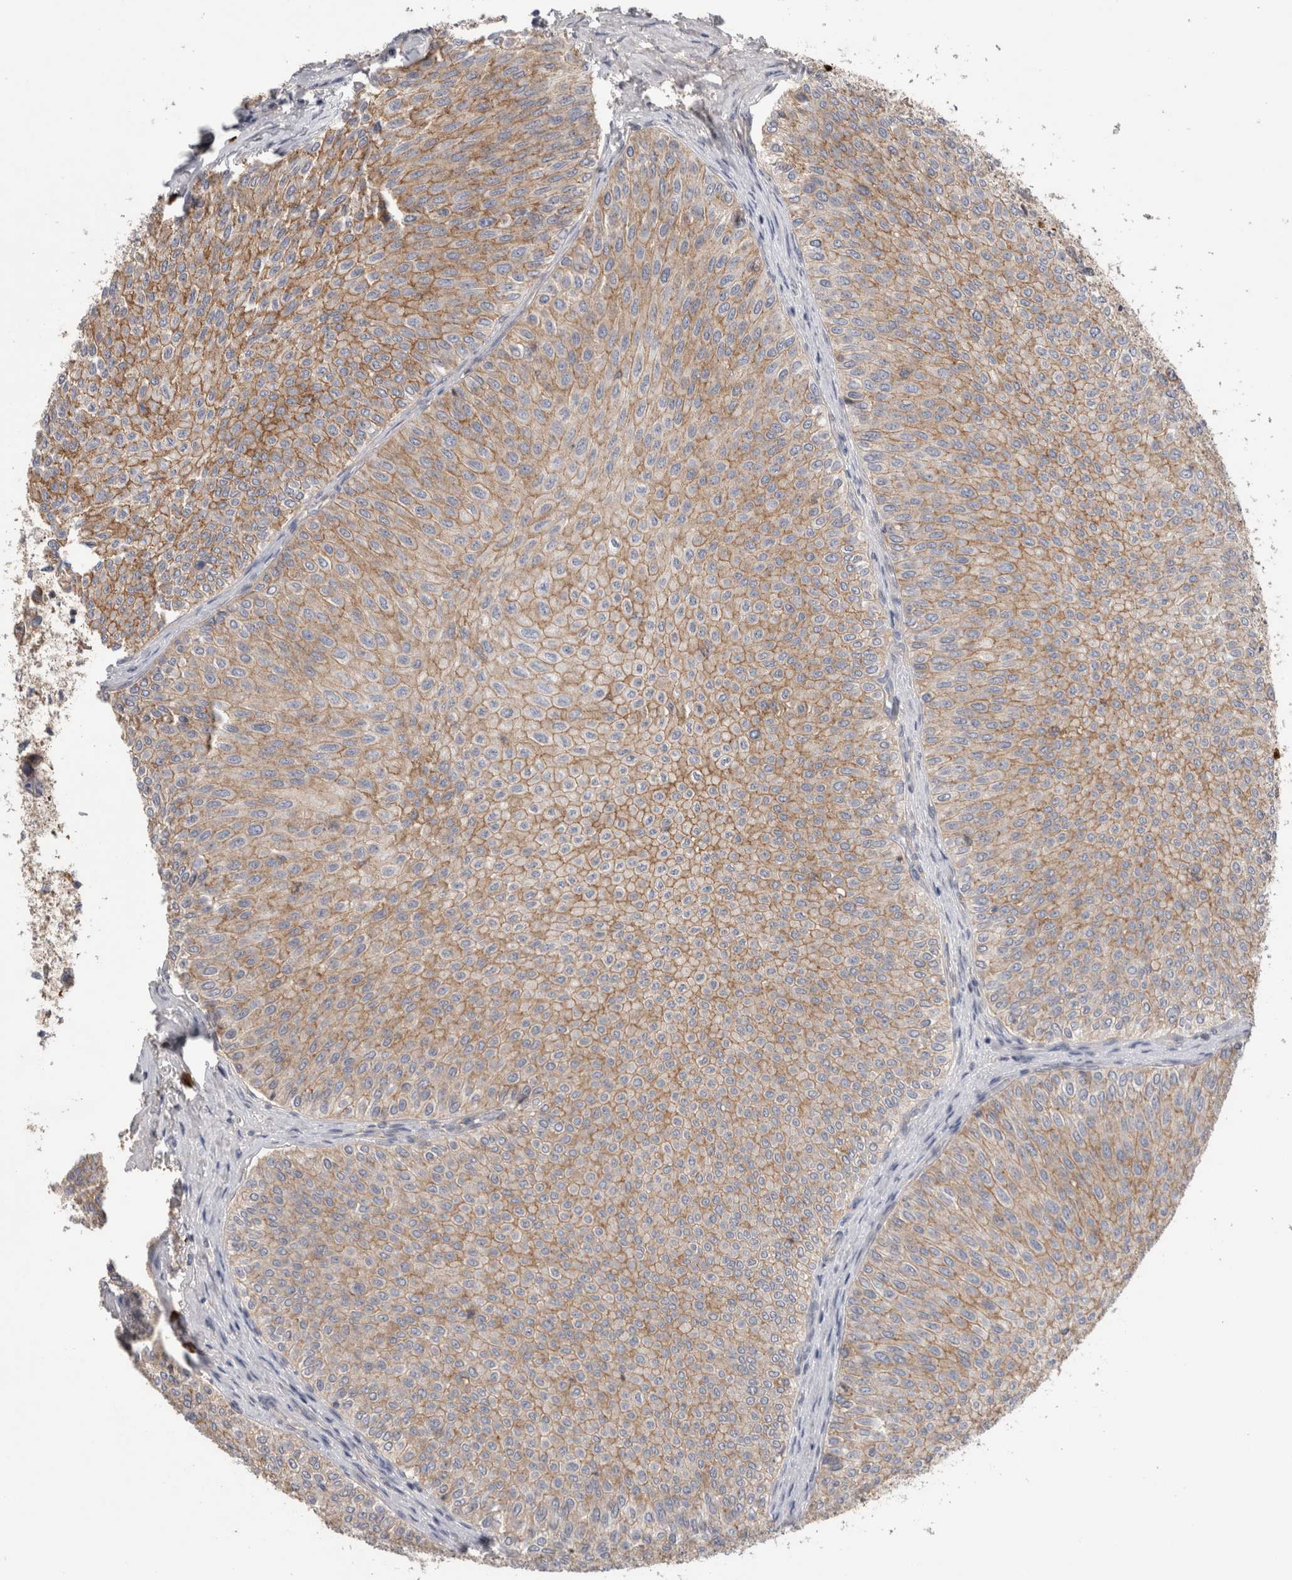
{"staining": {"intensity": "moderate", "quantity": ">75%", "location": "cytoplasmic/membranous"}, "tissue": "urothelial cancer", "cell_type": "Tumor cells", "image_type": "cancer", "snomed": [{"axis": "morphology", "description": "Urothelial carcinoma, Low grade"}, {"axis": "topography", "description": "Urinary bladder"}], "caption": "Urothelial cancer stained with DAB (3,3'-diaminobenzidine) immunohistochemistry (IHC) demonstrates medium levels of moderate cytoplasmic/membranous expression in about >75% of tumor cells. The staining was performed using DAB, with brown indicating positive protein expression. Nuclei are stained blue with hematoxylin.", "gene": "PPP3CC", "patient": {"sex": "male", "age": 78}}